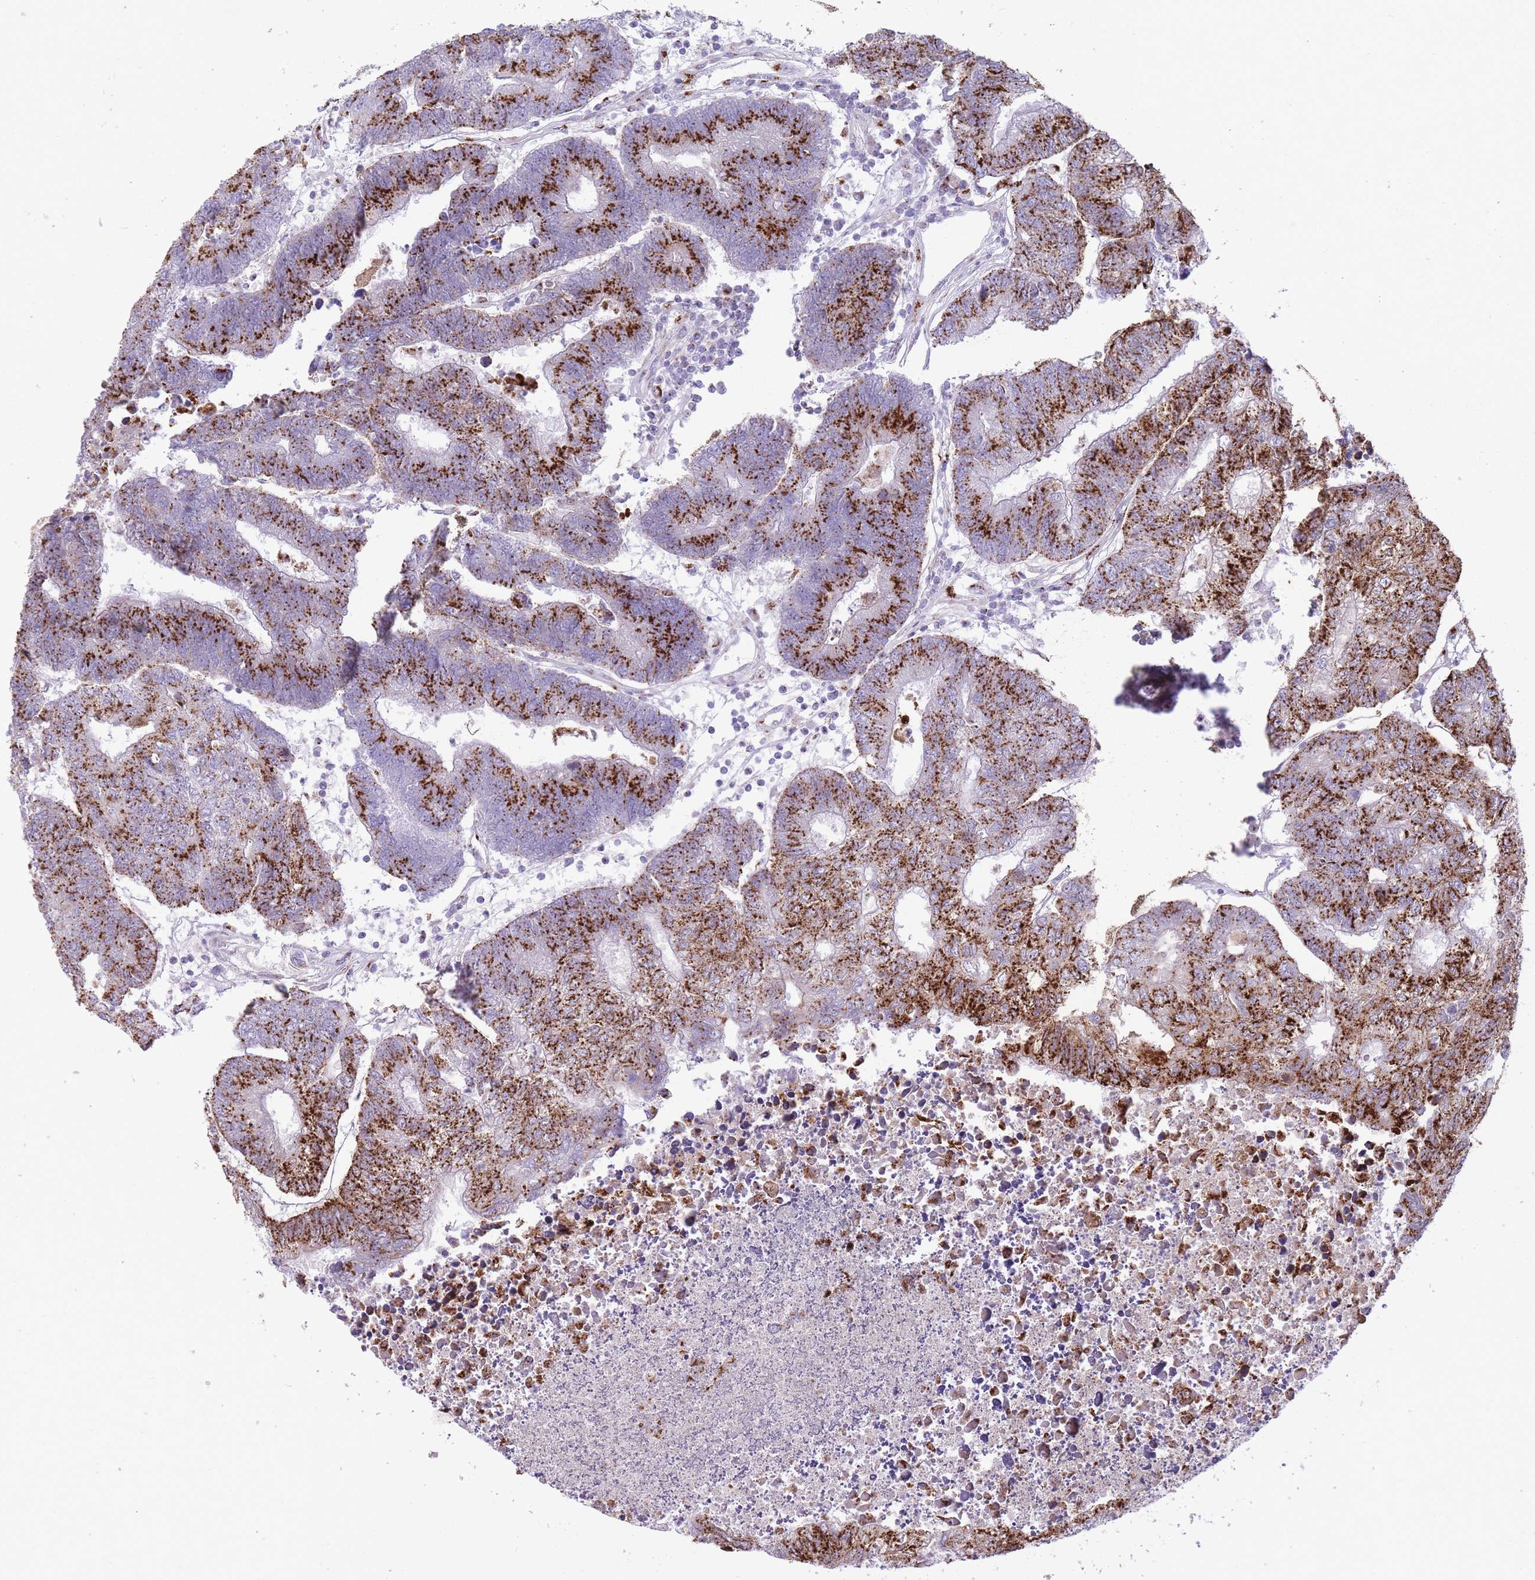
{"staining": {"intensity": "strong", "quantity": ">75%", "location": "cytoplasmic/membranous"}, "tissue": "colorectal cancer", "cell_type": "Tumor cells", "image_type": "cancer", "snomed": [{"axis": "morphology", "description": "Adenocarcinoma, NOS"}, {"axis": "topography", "description": "Colon"}], "caption": "A photomicrograph showing strong cytoplasmic/membranous expression in about >75% of tumor cells in adenocarcinoma (colorectal), as visualized by brown immunohistochemical staining.", "gene": "B4GALT2", "patient": {"sex": "female", "age": 48}}